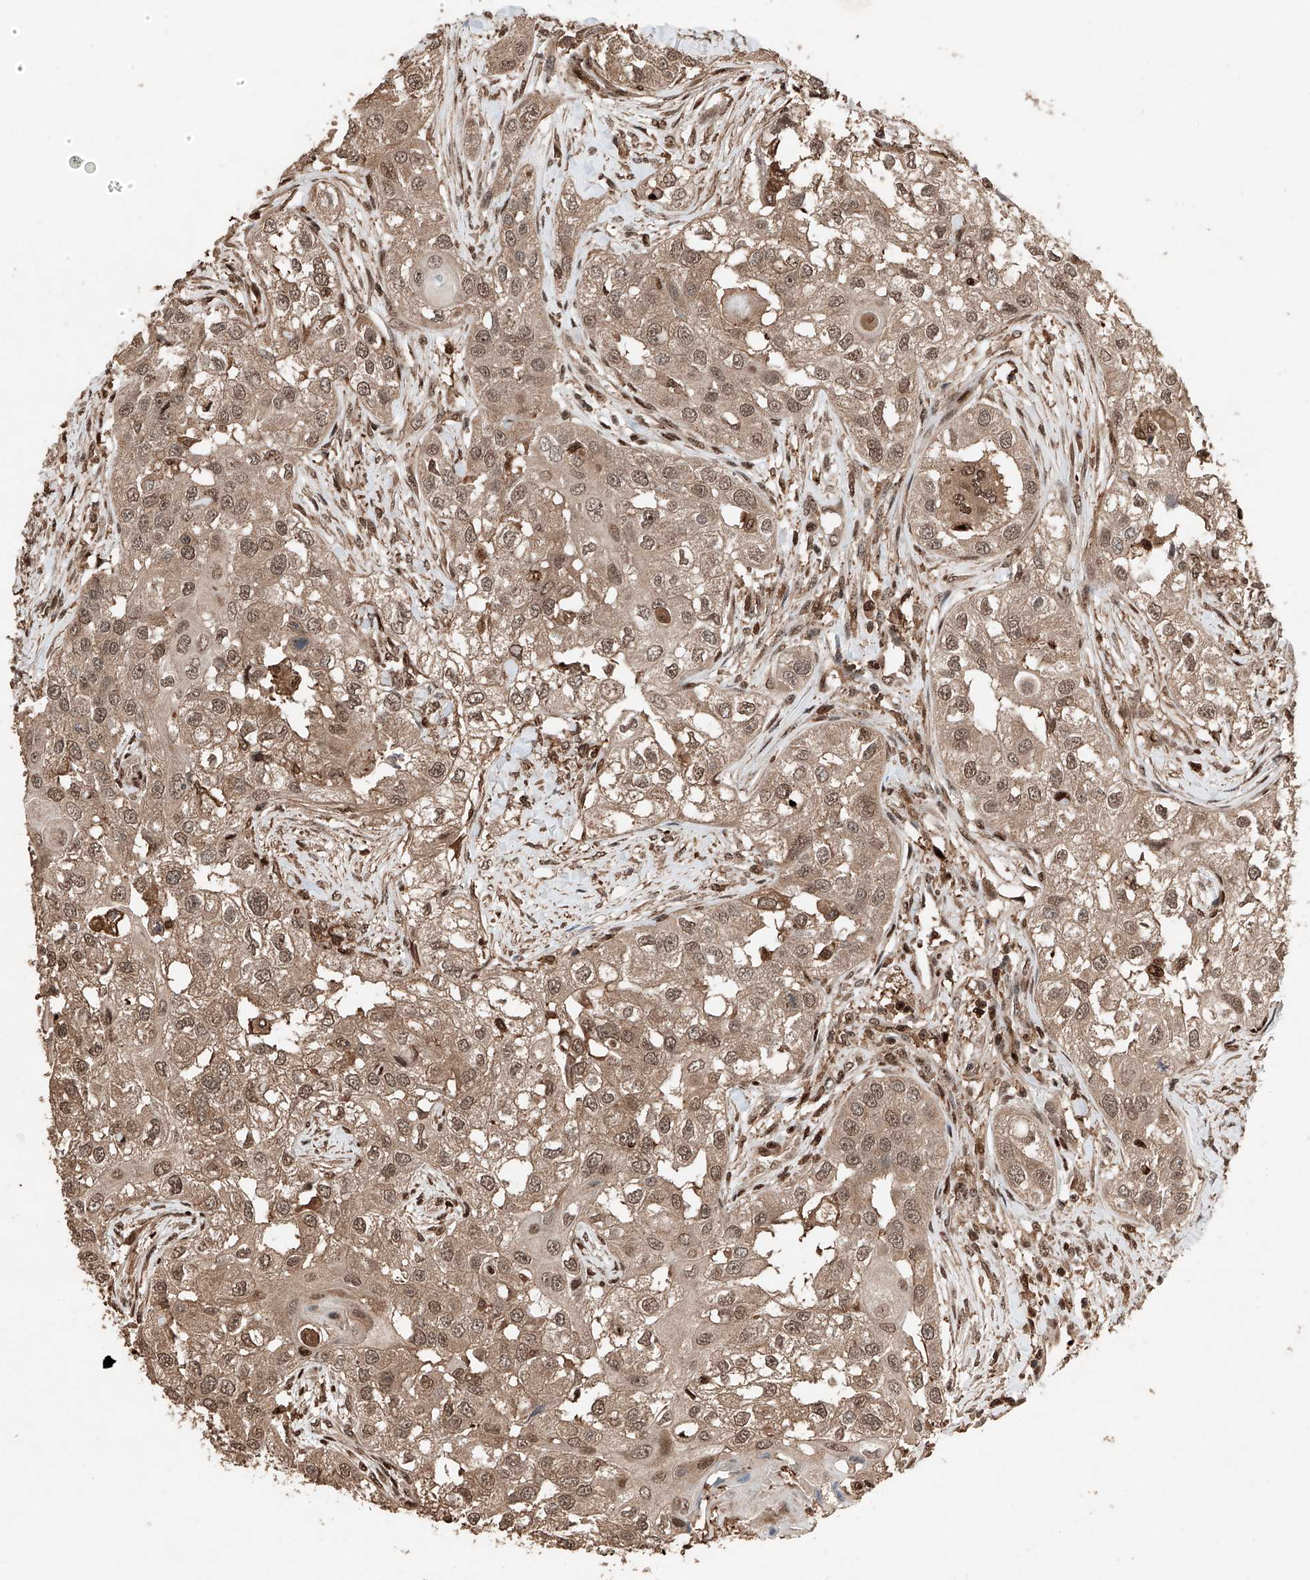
{"staining": {"intensity": "moderate", "quantity": ">75%", "location": "cytoplasmic/membranous,nuclear"}, "tissue": "head and neck cancer", "cell_type": "Tumor cells", "image_type": "cancer", "snomed": [{"axis": "morphology", "description": "Normal tissue, NOS"}, {"axis": "morphology", "description": "Squamous cell carcinoma, NOS"}, {"axis": "topography", "description": "Skeletal muscle"}, {"axis": "topography", "description": "Head-Neck"}], "caption": "Head and neck cancer tissue displays moderate cytoplasmic/membranous and nuclear staining in approximately >75% of tumor cells, visualized by immunohistochemistry. Using DAB (3,3'-diaminobenzidine) (brown) and hematoxylin (blue) stains, captured at high magnification using brightfield microscopy.", "gene": "RMND1", "patient": {"sex": "male", "age": 51}}